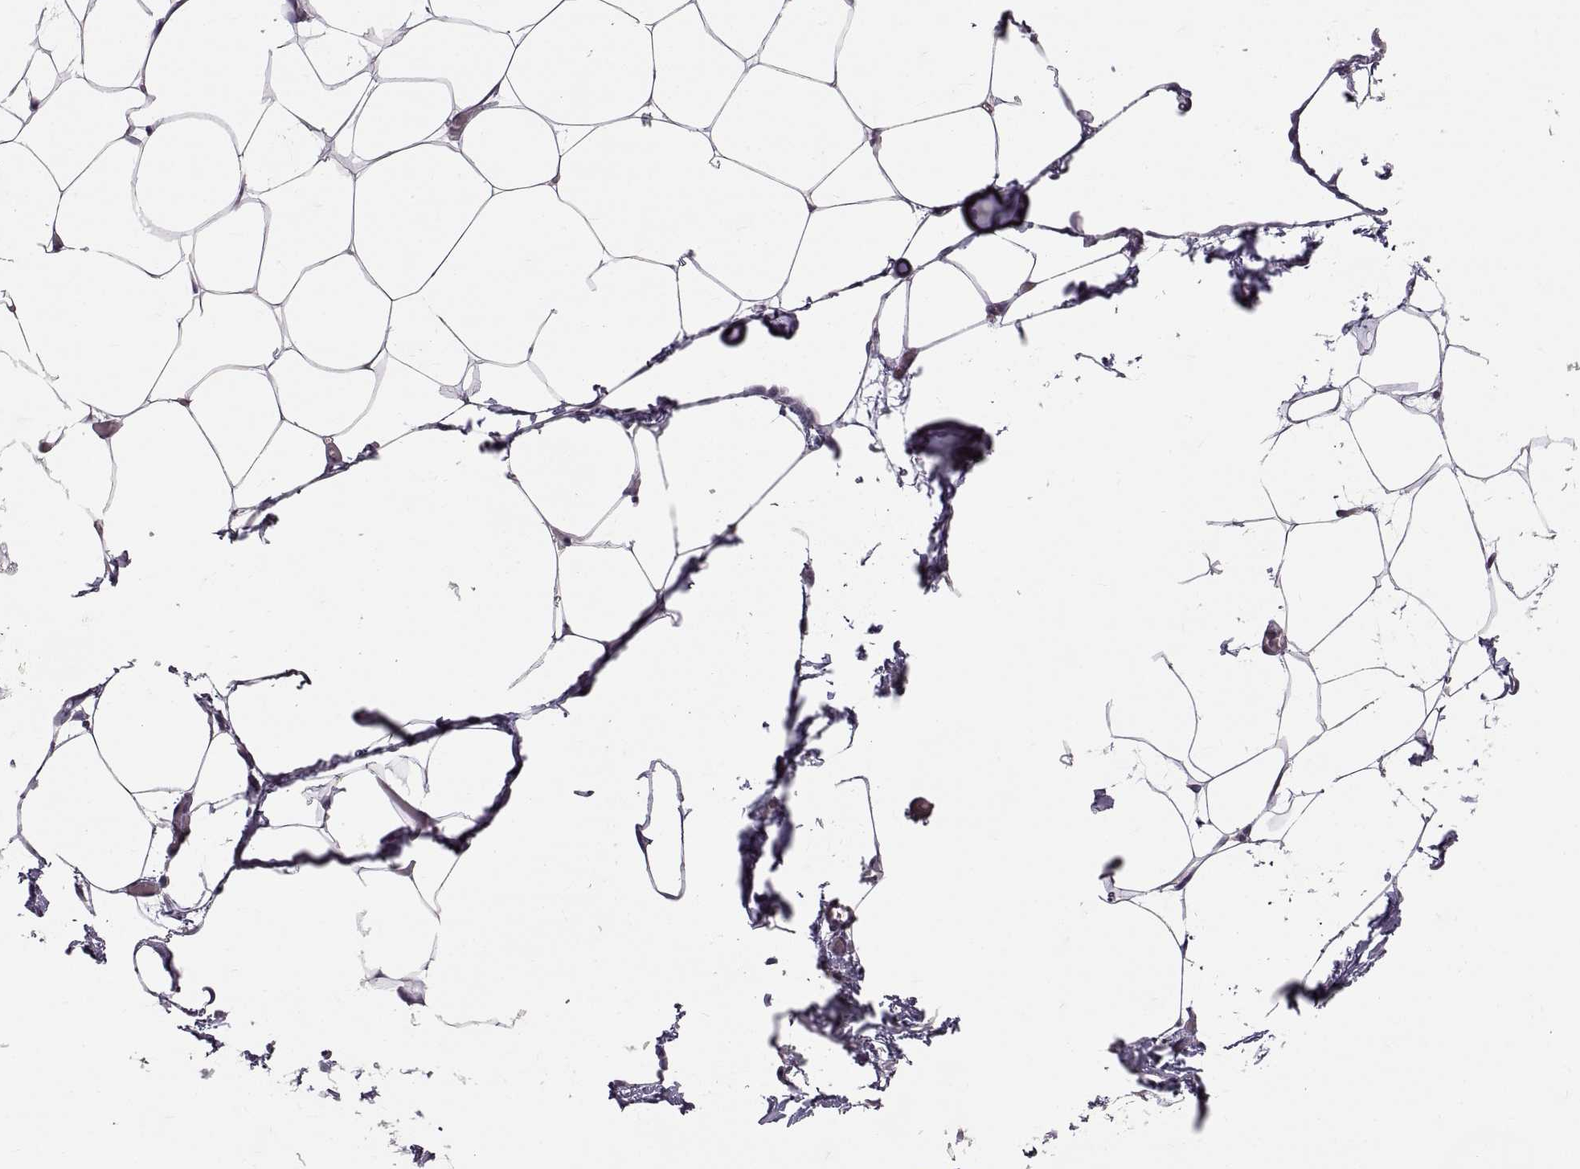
{"staining": {"intensity": "negative", "quantity": "none", "location": "none"}, "tissue": "adipose tissue", "cell_type": "Adipocytes", "image_type": "normal", "snomed": [{"axis": "morphology", "description": "Normal tissue, NOS"}, {"axis": "topography", "description": "Adipose tissue"}], "caption": "A histopathology image of human adipose tissue is negative for staining in adipocytes. (DAB immunohistochemistry visualized using brightfield microscopy, high magnification).", "gene": "CDH2", "patient": {"sex": "male", "age": 57}}